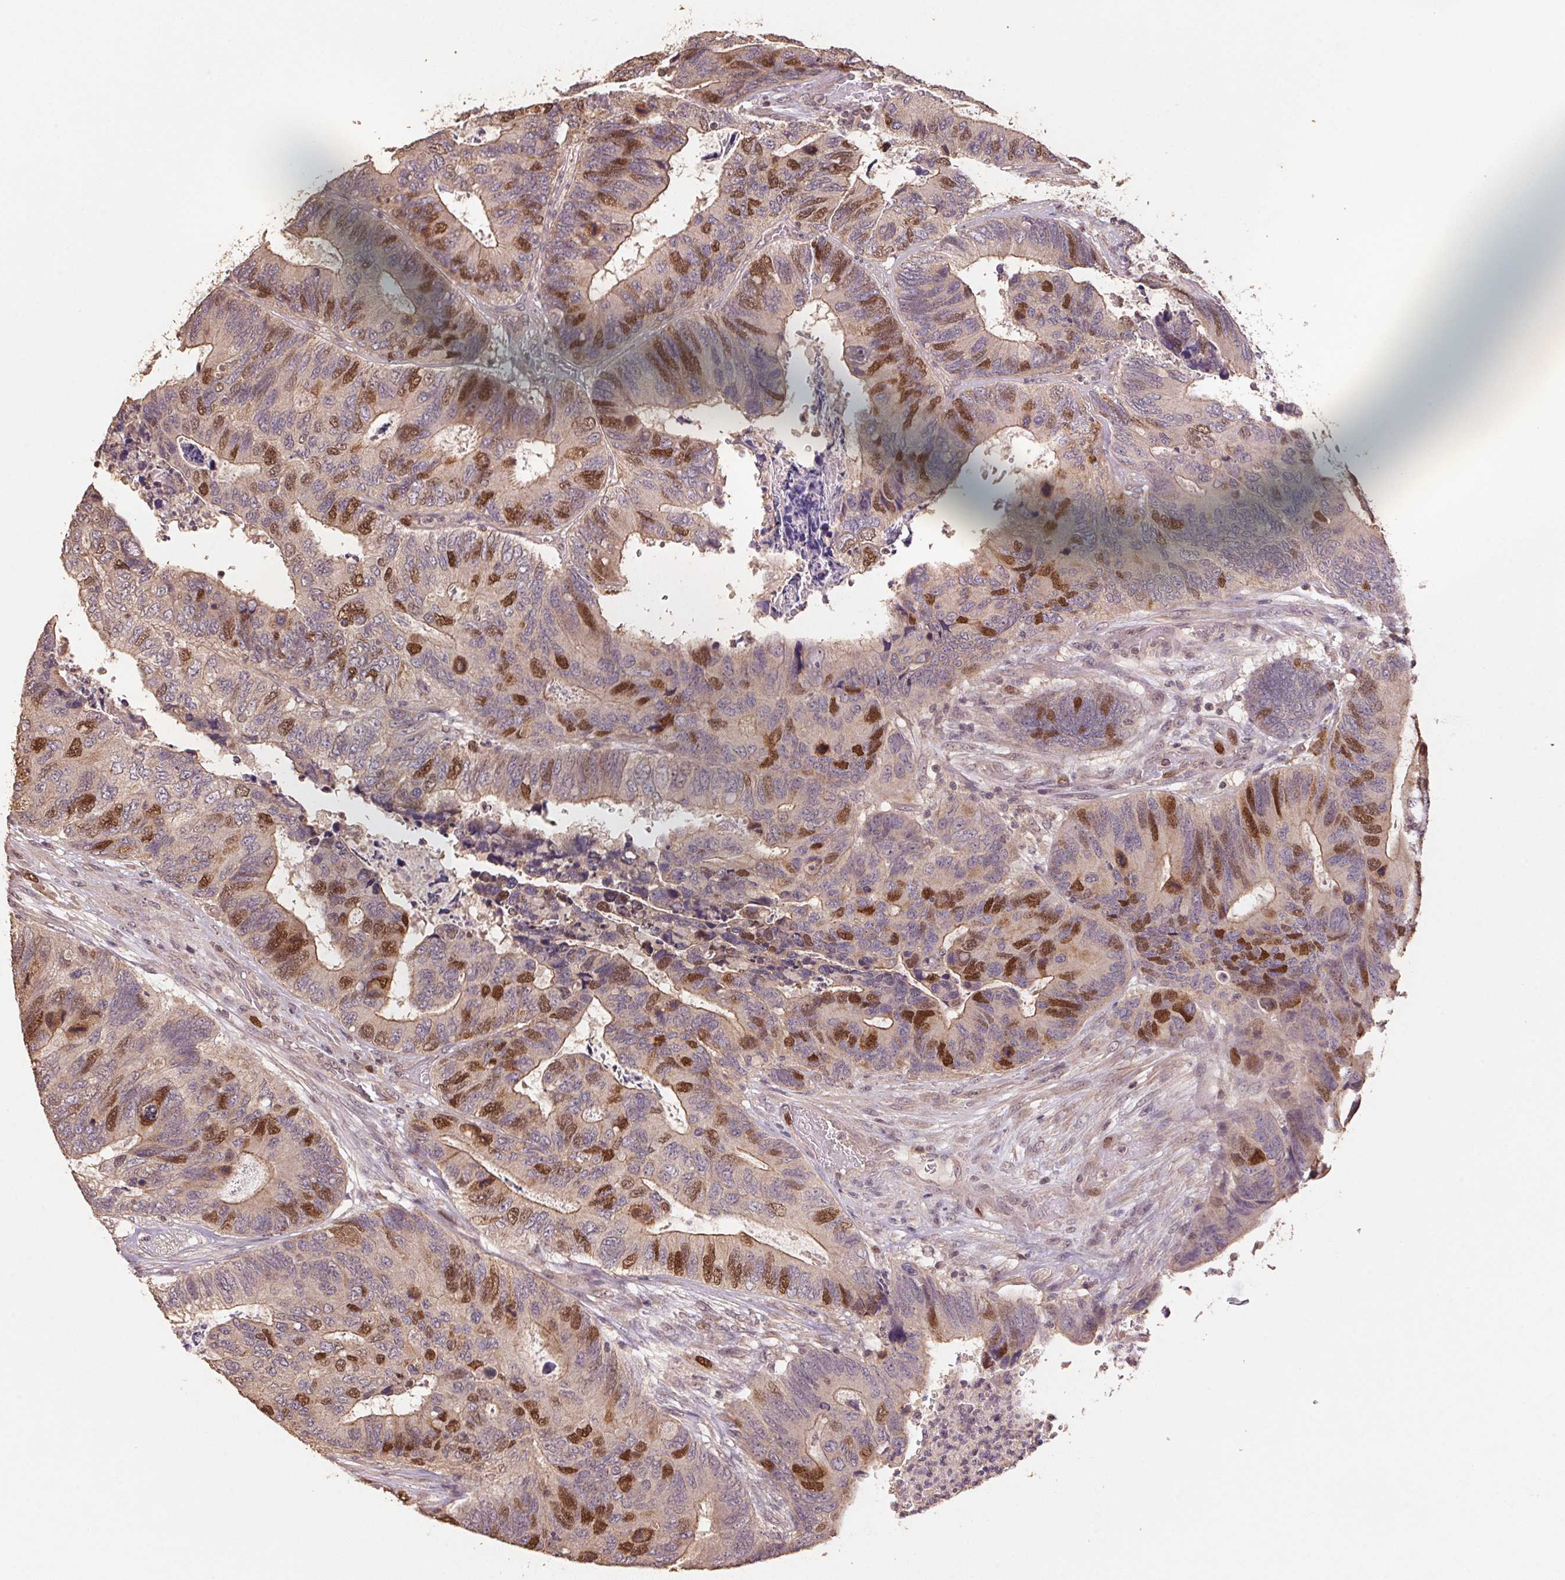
{"staining": {"intensity": "strong", "quantity": "<25%", "location": "nuclear"}, "tissue": "colorectal cancer", "cell_type": "Tumor cells", "image_type": "cancer", "snomed": [{"axis": "morphology", "description": "Adenocarcinoma, NOS"}, {"axis": "topography", "description": "Colon"}], "caption": "Immunohistochemistry (IHC) image of neoplastic tissue: human adenocarcinoma (colorectal) stained using IHC displays medium levels of strong protein expression localized specifically in the nuclear of tumor cells, appearing as a nuclear brown color.", "gene": "CENPF", "patient": {"sex": "female", "age": 67}}